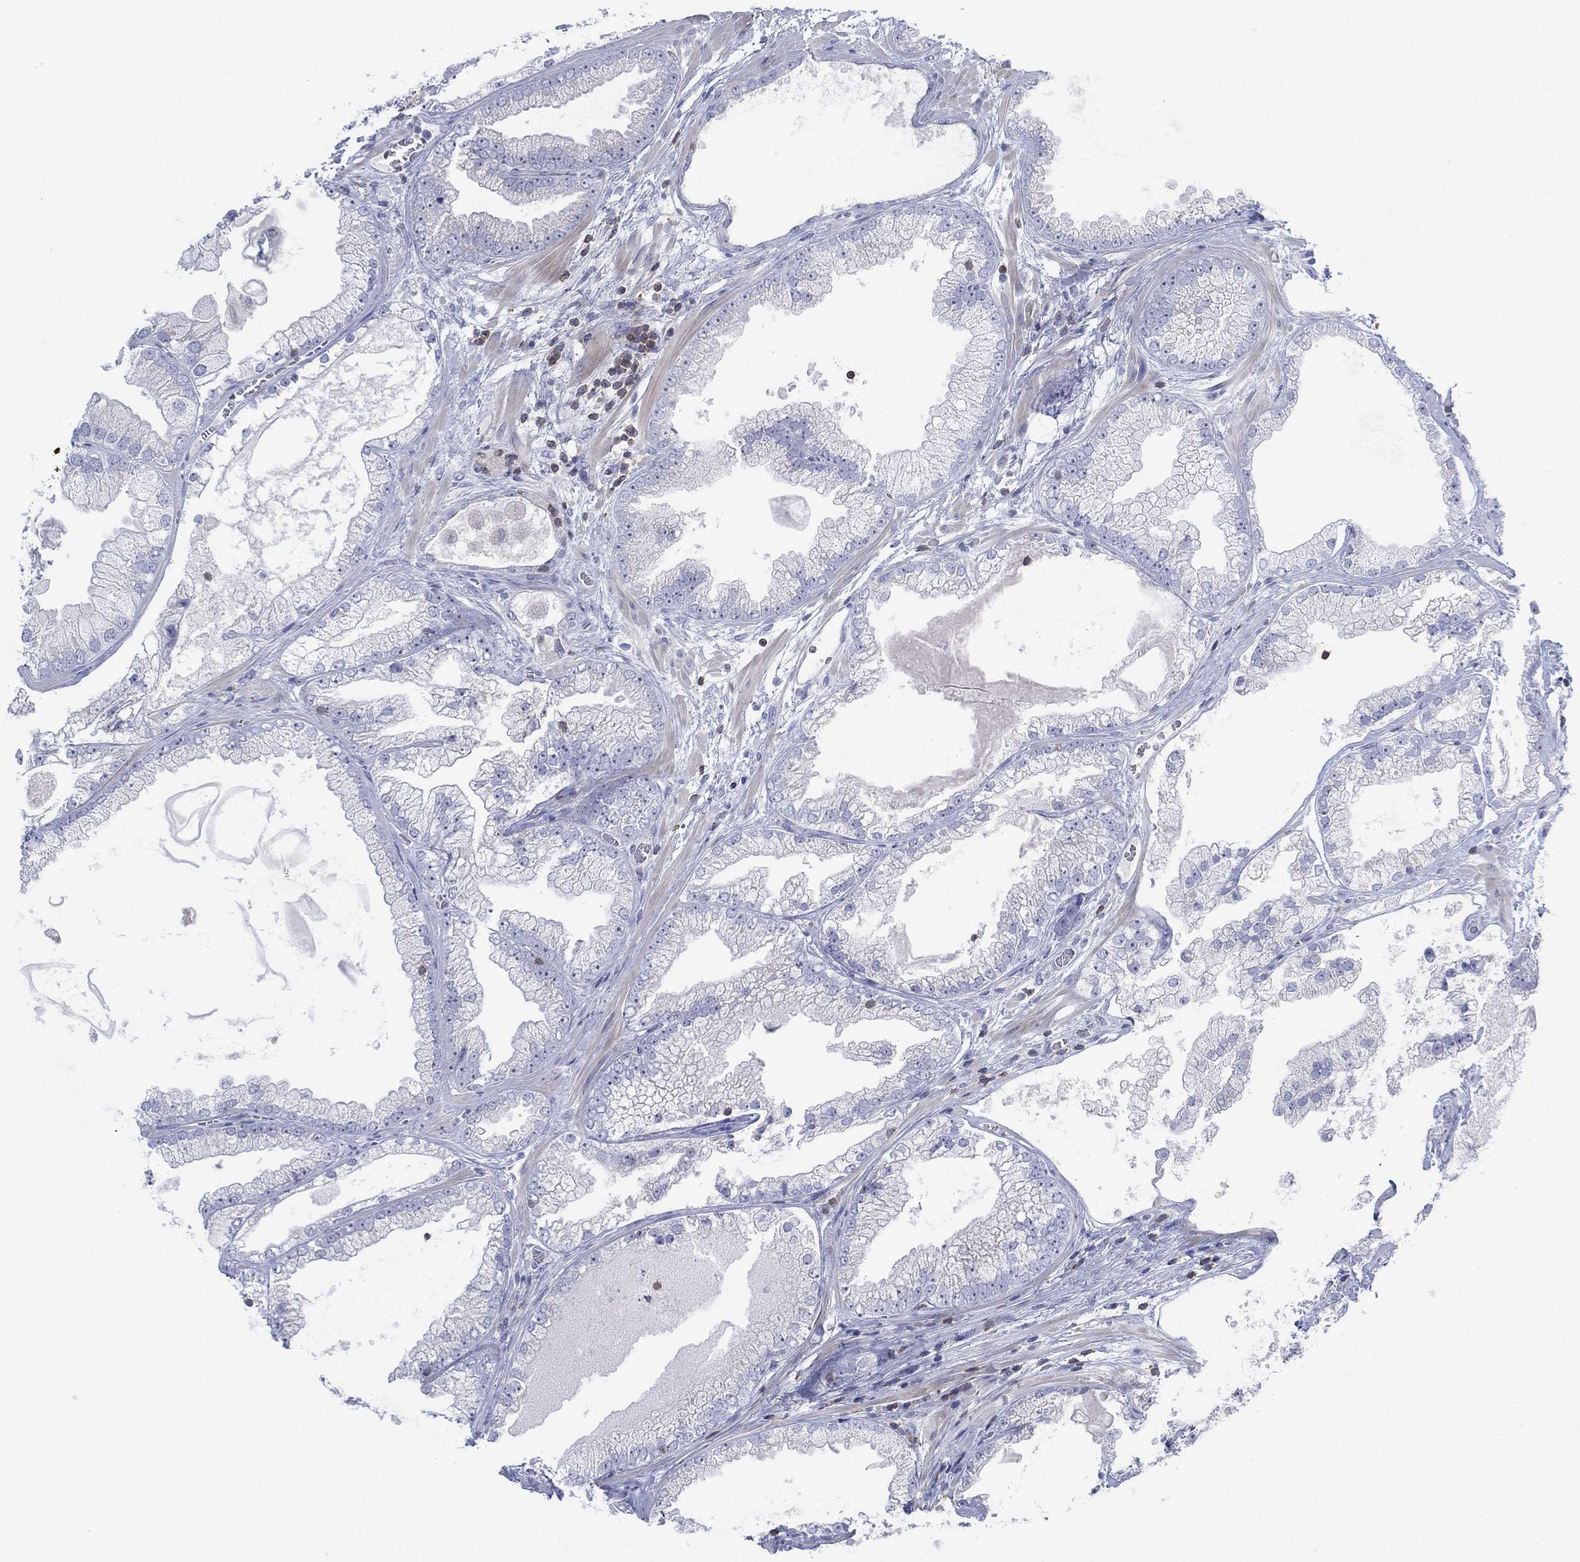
{"staining": {"intensity": "negative", "quantity": "none", "location": "none"}, "tissue": "prostate cancer", "cell_type": "Tumor cells", "image_type": "cancer", "snomed": [{"axis": "morphology", "description": "Adenocarcinoma, Low grade"}, {"axis": "topography", "description": "Prostate"}], "caption": "The histopathology image demonstrates no significant positivity in tumor cells of prostate cancer (adenocarcinoma (low-grade)). (DAB (3,3'-diaminobenzidine) immunohistochemistry with hematoxylin counter stain).", "gene": "SEPTIN1", "patient": {"sex": "male", "age": 57}}